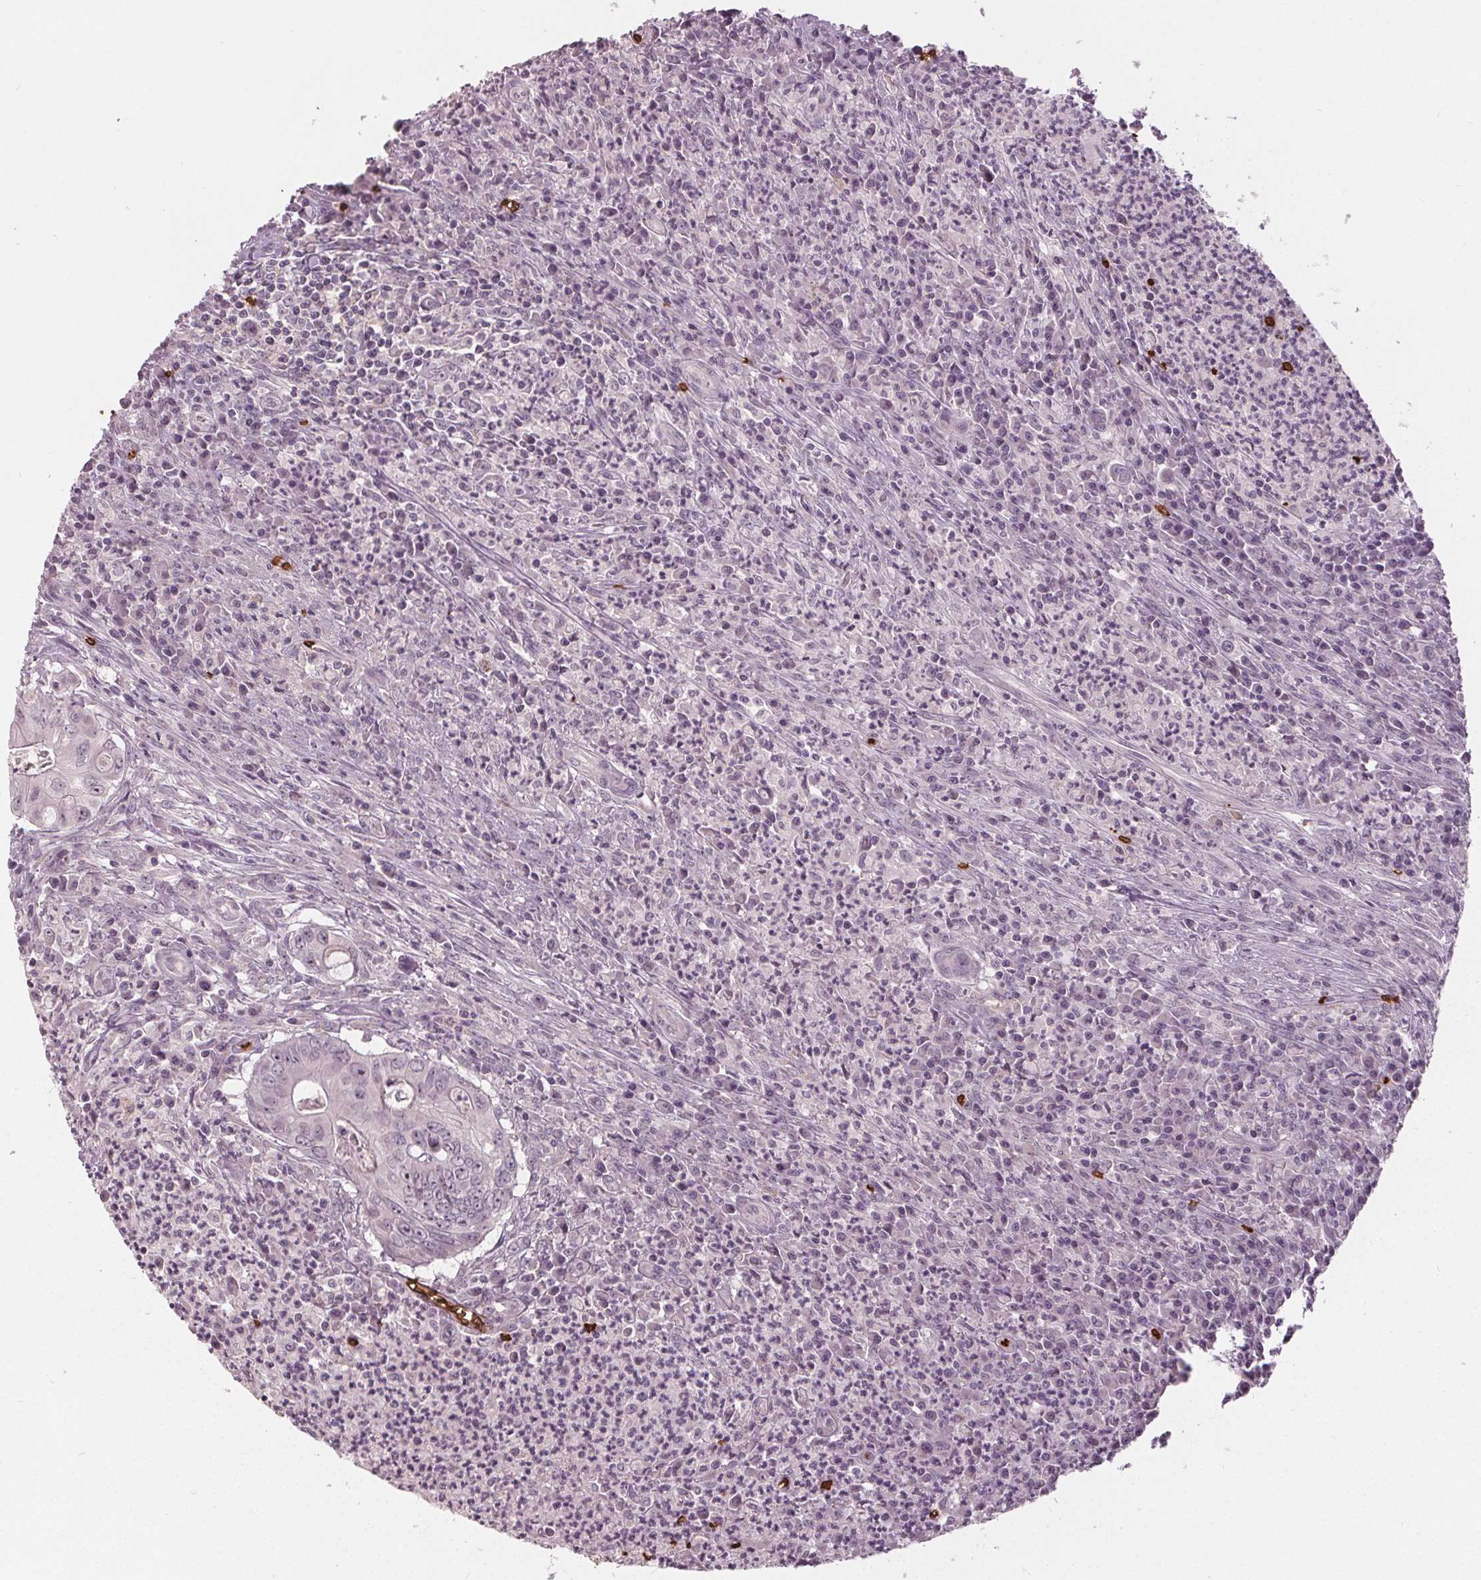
{"staining": {"intensity": "negative", "quantity": "none", "location": "none"}, "tissue": "colorectal cancer", "cell_type": "Tumor cells", "image_type": "cancer", "snomed": [{"axis": "morphology", "description": "Adenocarcinoma, NOS"}, {"axis": "topography", "description": "Colon"}], "caption": "Adenocarcinoma (colorectal) stained for a protein using IHC reveals no expression tumor cells.", "gene": "SLC4A1", "patient": {"sex": "female", "age": 74}}